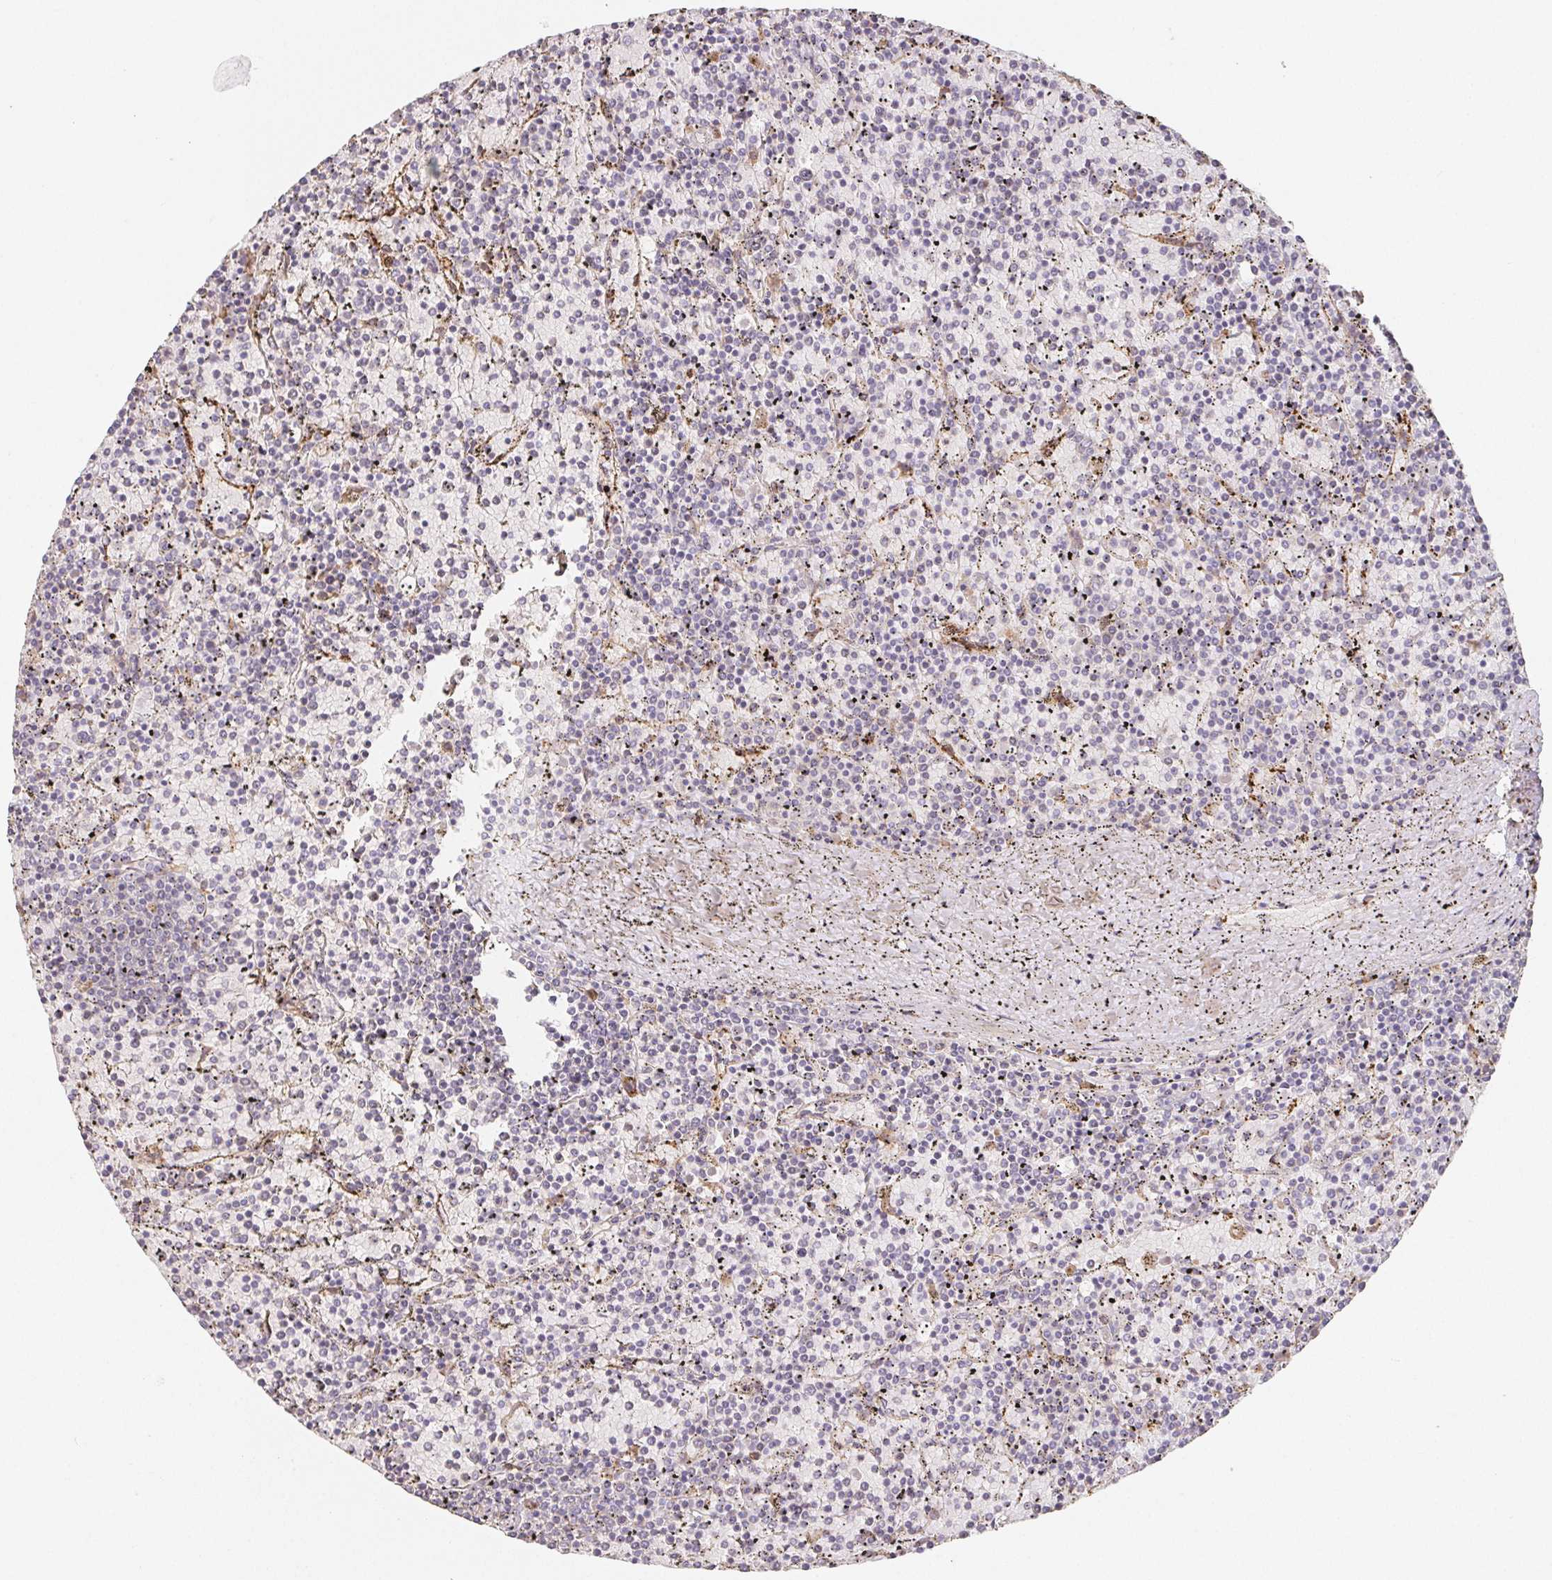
{"staining": {"intensity": "negative", "quantity": "none", "location": "none"}, "tissue": "lymphoma", "cell_type": "Tumor cells", "image_type": "cancer", "snomed": [{"axis": "morphology", "description": "Malignant lymphoma, non-Hodgkin's type, Low grade"}, {"axis": "topography", "description": "Spleen"}], "caption": "Protein analysis of low-grade malignant lymphoma, non-Hodgkin's type exhibits no significant expression in tumor cells.", "gene": "ACVR1B", "patient": {"sex": "female", "age": 77}}